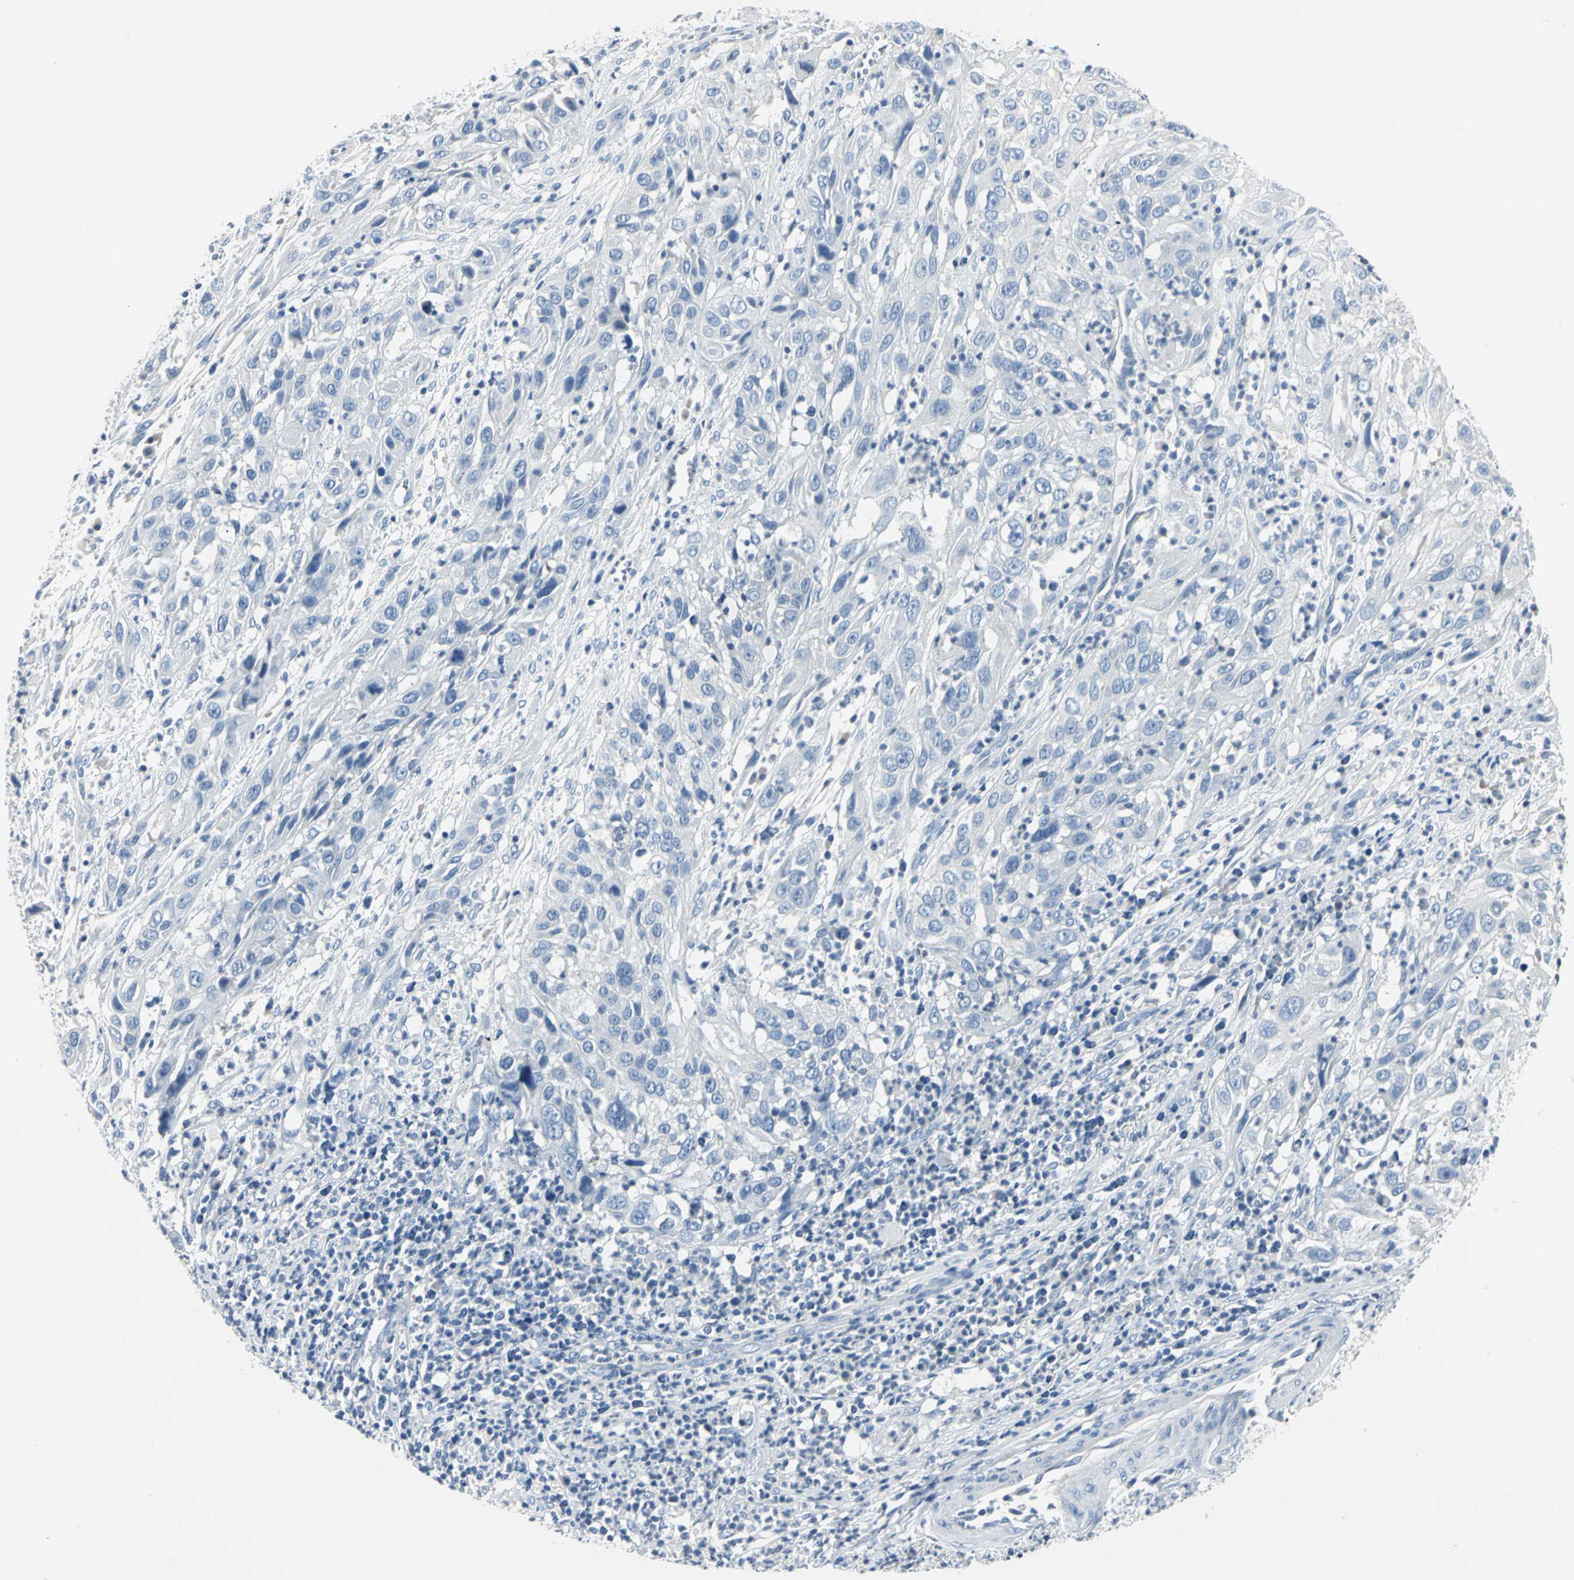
{"staining": {"intensity": "negative", "quantity": "none", "location": "none"}, "tissue": "cervical cancer", "cell_type": "Tumor cells", "image_type": "cancer", "snomed": [{"axis": "morphology", "description": "Squamous cell carcinoma, NOS"}, {"axis": "topography", "description": "Cervix"}], "caption": "Tumor cells show no significant protein positivity in cervical cancer (squamous cell carcinoma).", "gene": "RIPOR1", "patient": {"sex": "female", "age": 32}}